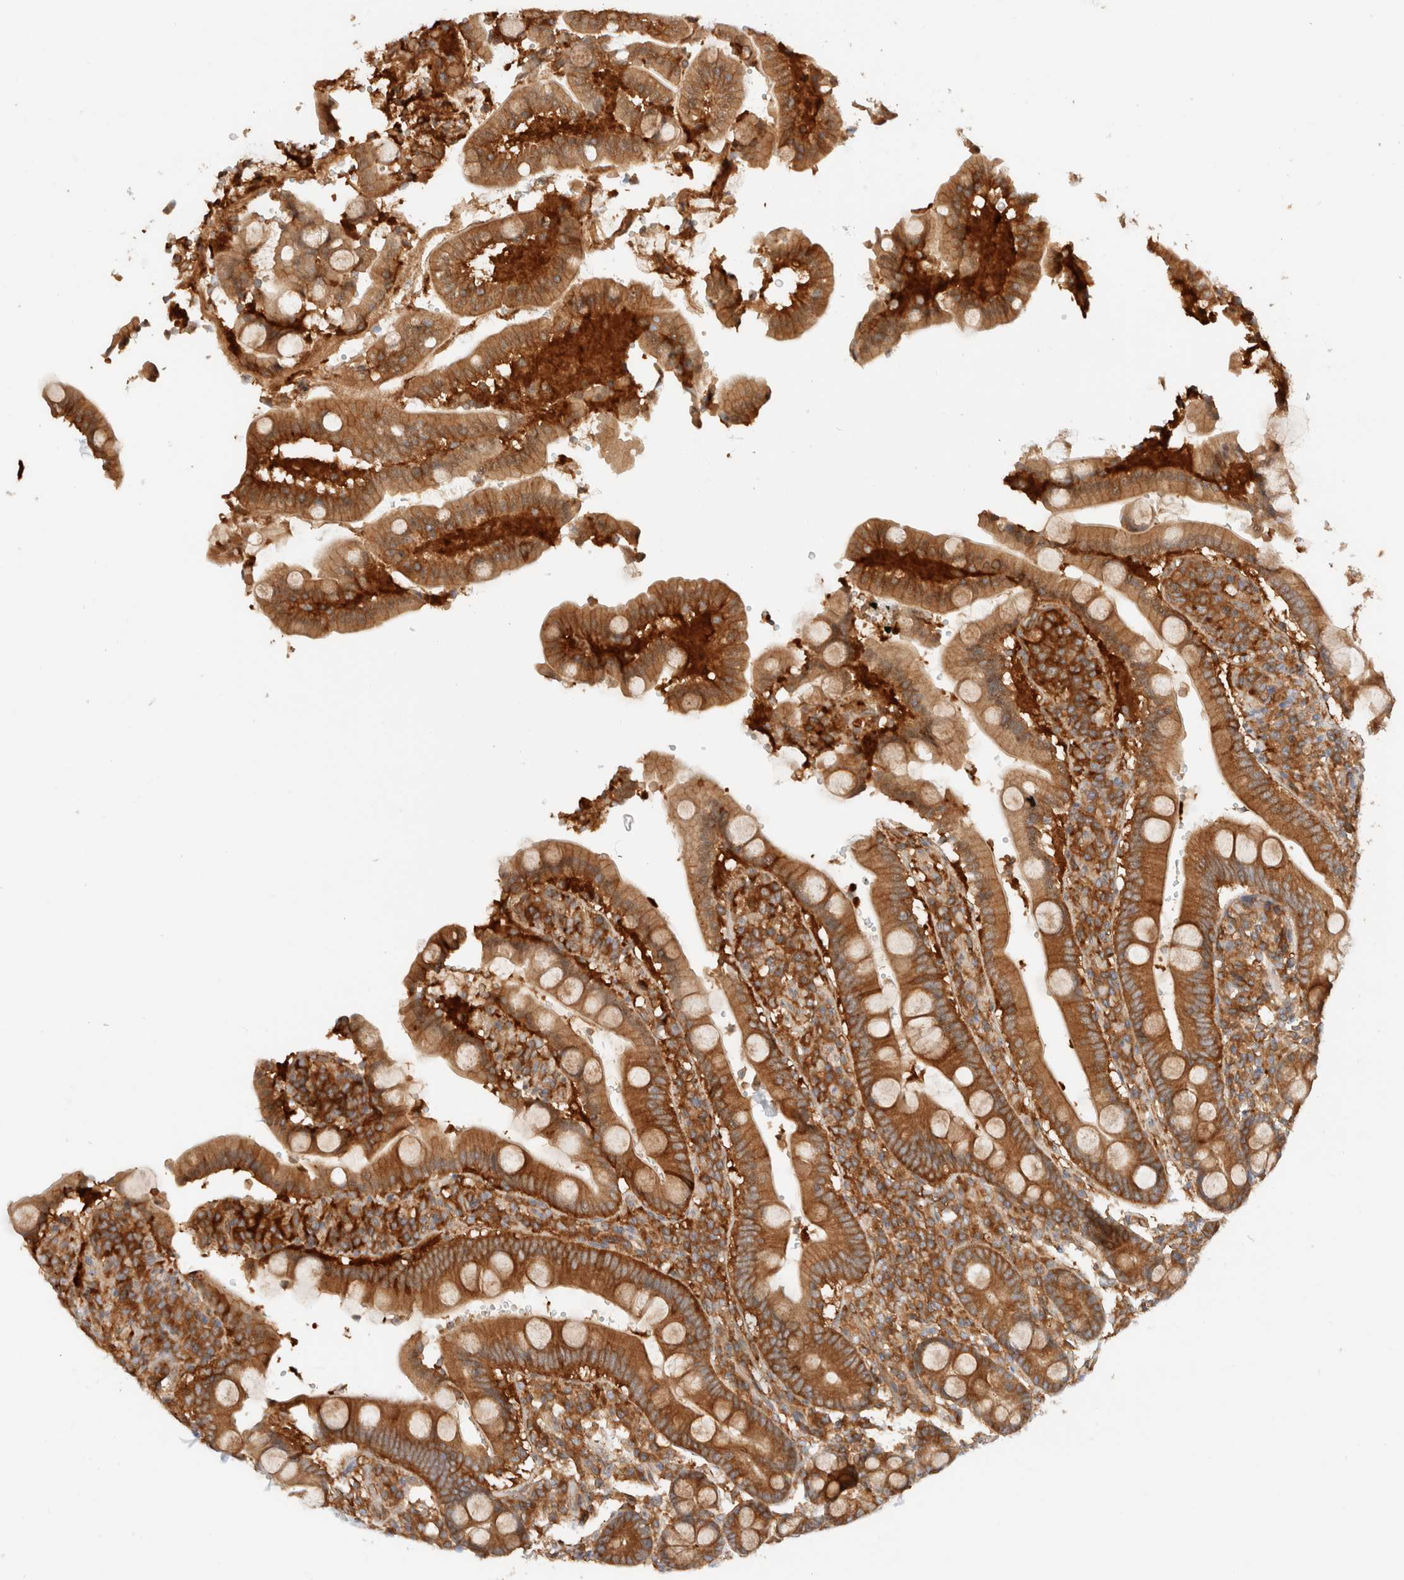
{"staining": {"intensity": "moderate", "quantity": ">75%", "location": "cytoplasmic/membranous"}, "tissue": "duodenum", "cell_type": "Glandular cells", "image_type": "normal", "snomed": [{"axis": "morphology", "description": "Normal tissue, NOS"}, {"axis": "topography", "description": "Small intestine, NOS"}], "caption": "The histopathology image exhibits staining of normal duodenum, revealing moderate cytoplasmic/membranous protein staining (brown color) within glandular cells.", "gene": "RABEP1", "patient": {"sex": "female", "age": 71}}